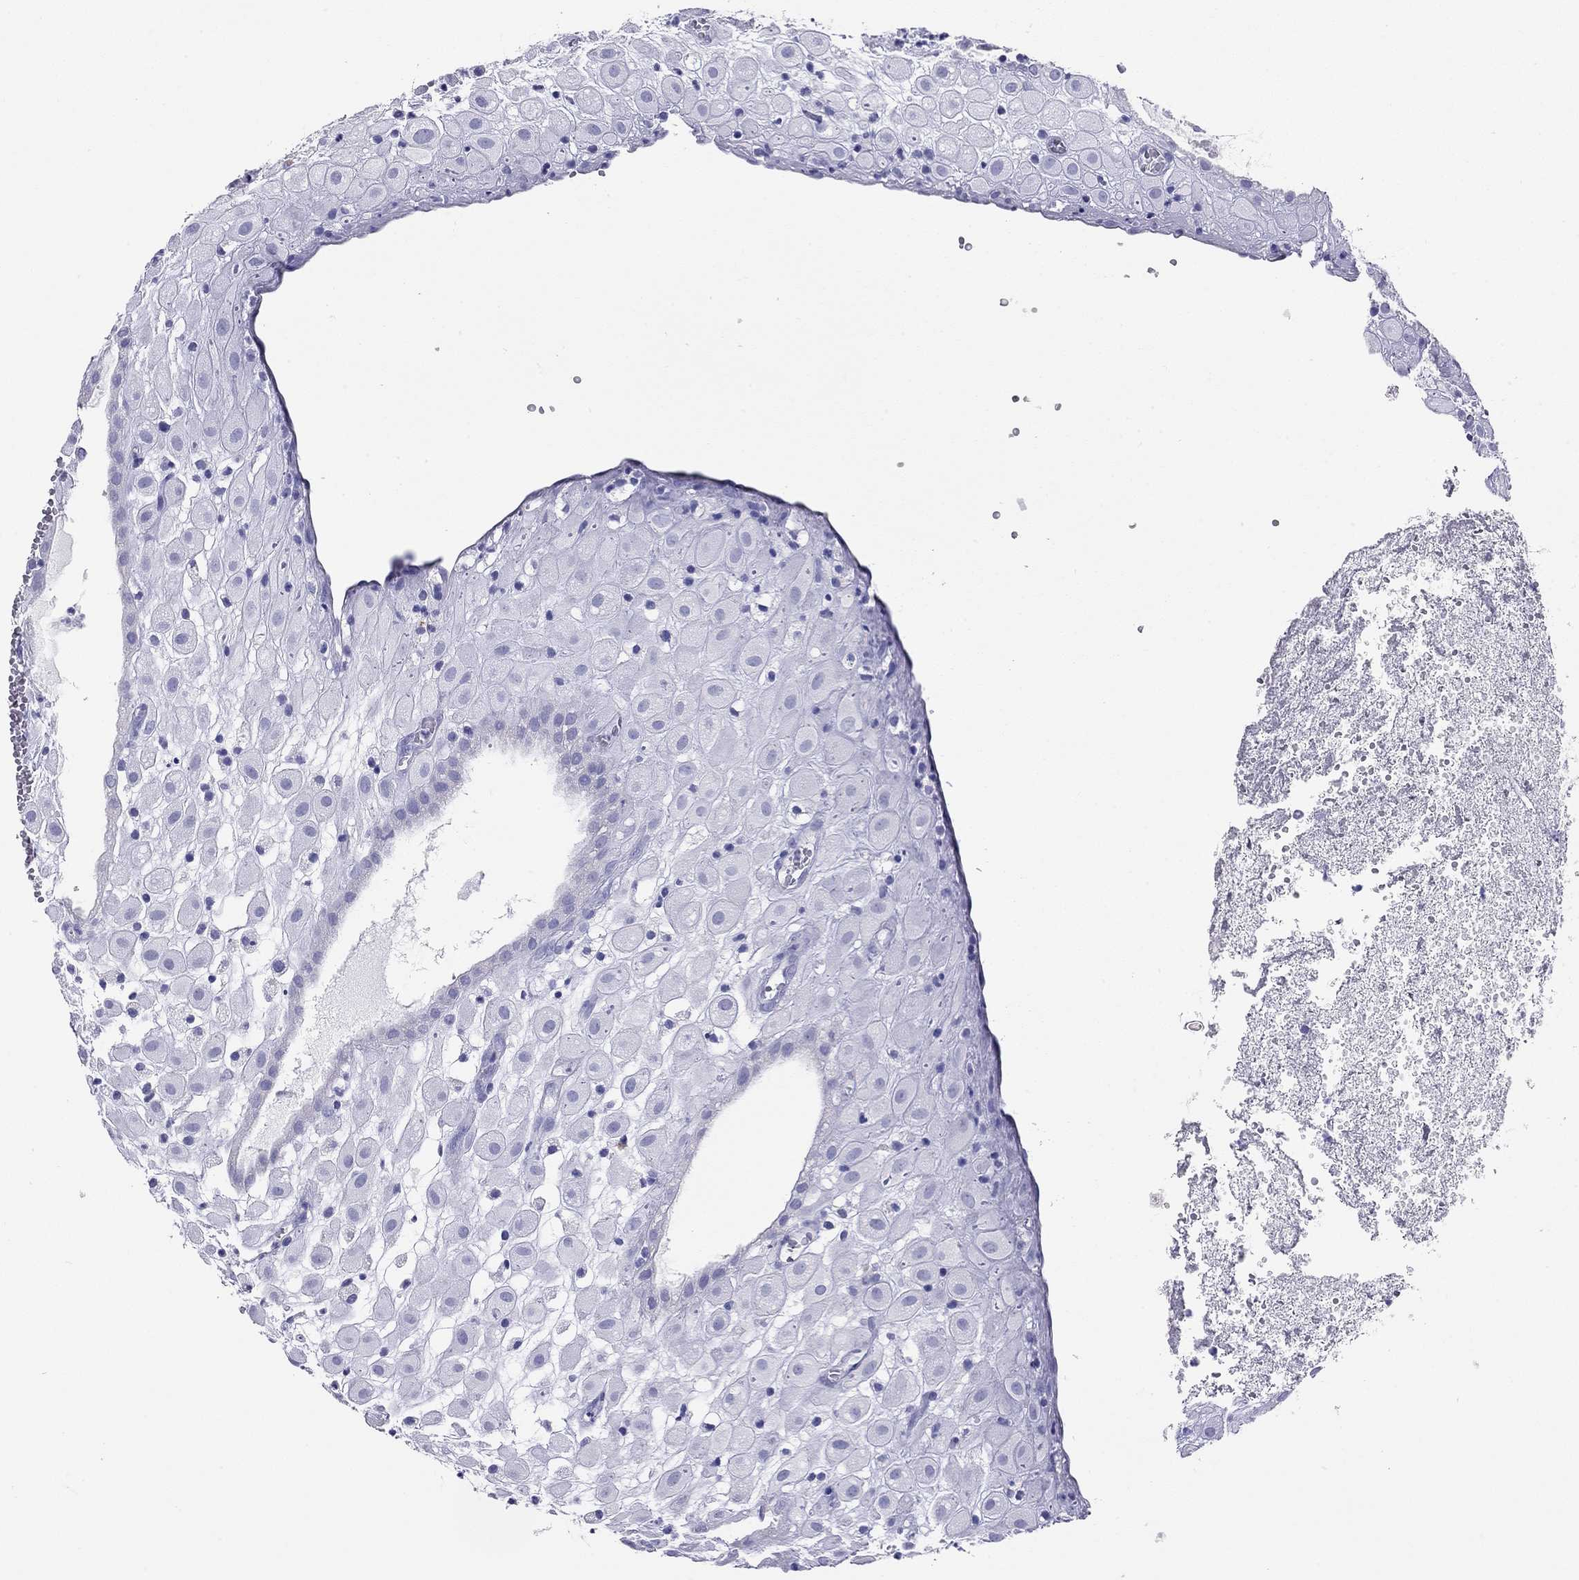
{"staining": {"intensity": "negative", "quantity": "none", "location": "none"}, "tissue": "placenta", "cell_type": "Decidual cells", "image_type": "normal", "snomed": [{"axis": "morphology", "description": "Normal tissue, NOS"}, {"axis": "topography", "description": "Placenta"}], "caption": "DAB (3,3'-diaminobenzidine) immunohistochemical staining of benign placenta exhibits no significant staining in decidual cells.", "gene": "HLA", "patient": {"sex": "female", "age": 24}}